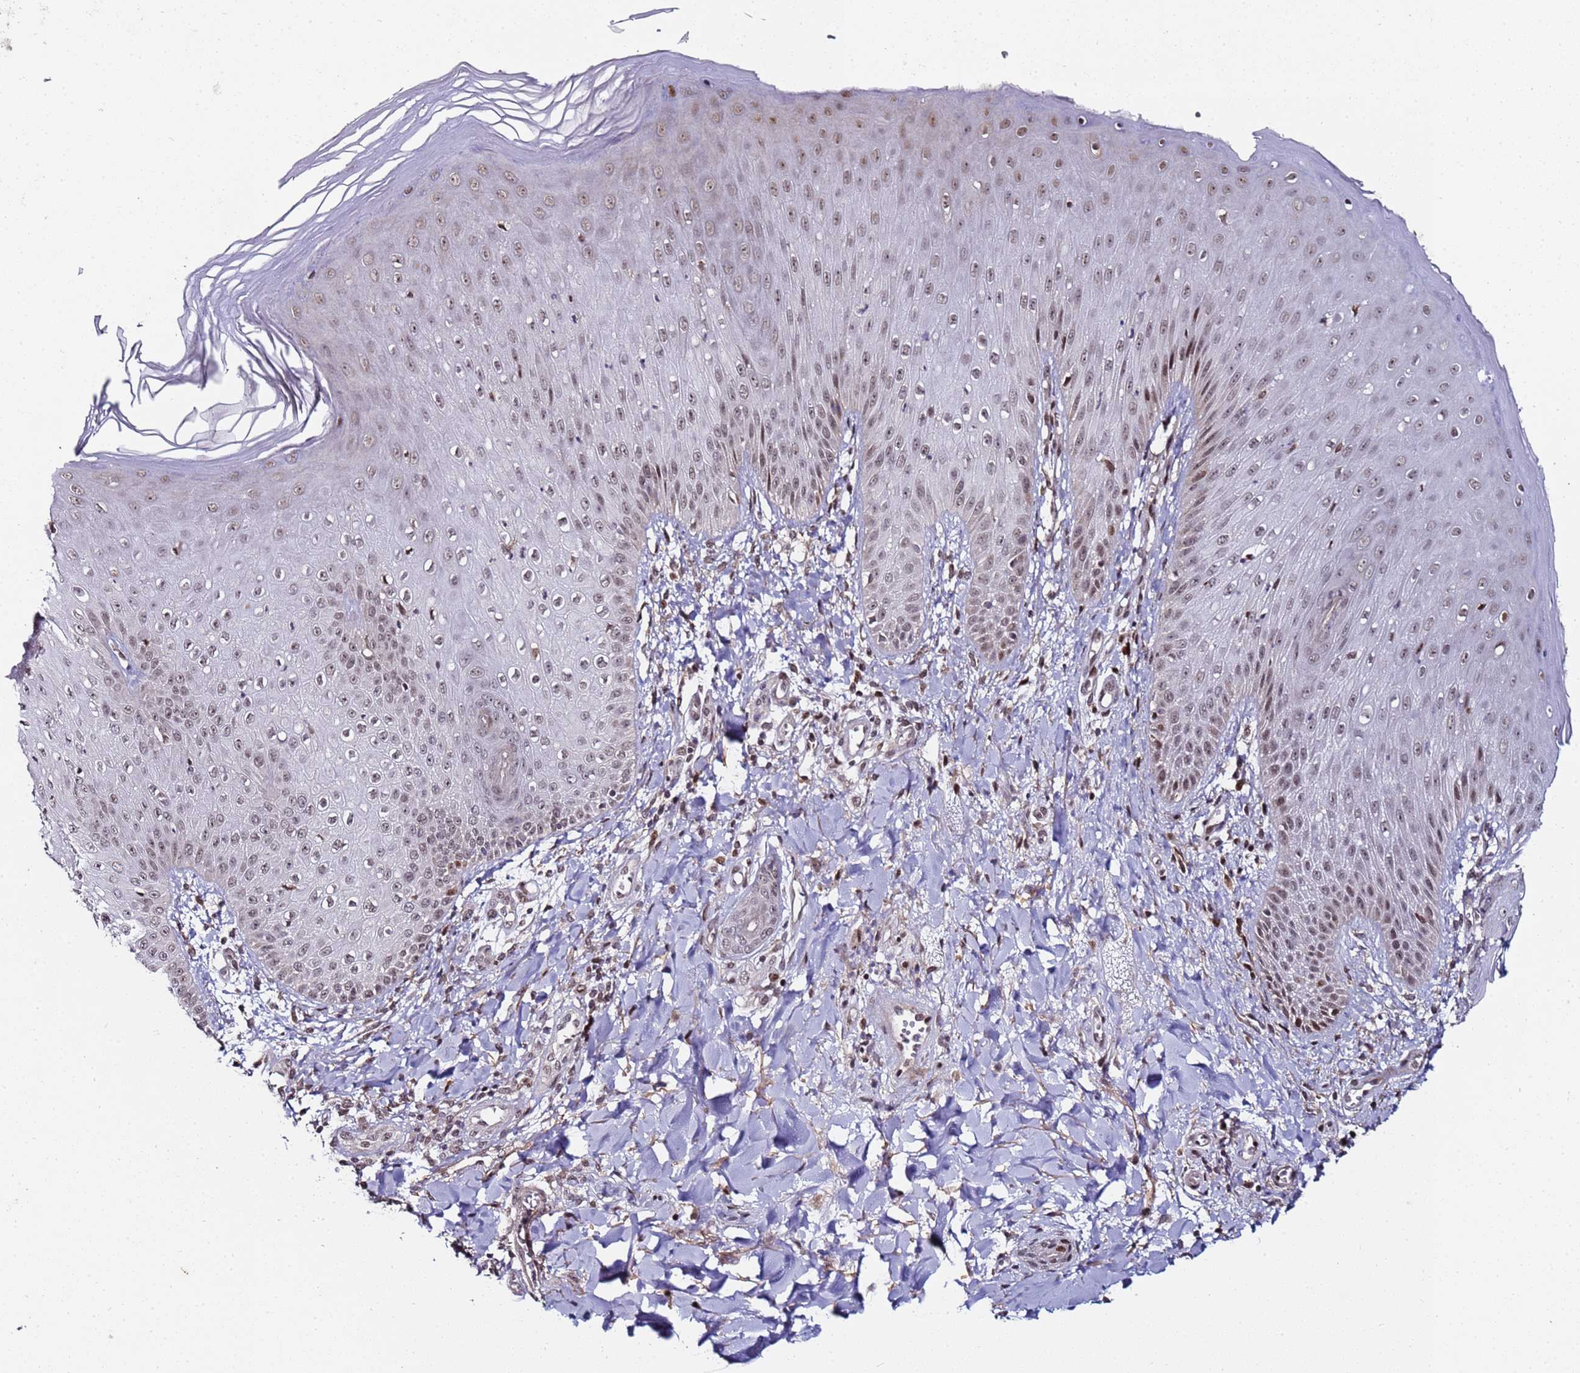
{"staining": {"intensity": "moderate", "quantity": ">75%", "location": "nuclear"}, "tissue": "skin", "cell_type": "Epidermal cells", "image_type": "normal", "snomed": [{"axis": "morphology", "description": "Normal tissue, NOS"}, {"axis": "morphology", "description": "Inflammation, NOS"}, {"axis": "topography", "description": "Soft tissue"}, {"axis": "topography", "description": "Anal"}], "caption": "This histopathology image shows immunohistochemistry (IHC) staining of unremarkable skin, with medium moderate nuclear staining in approximately >75% of epidermal cells.", "gene": "PPM1H", "patient": {"sex": "female", "age": 15}}